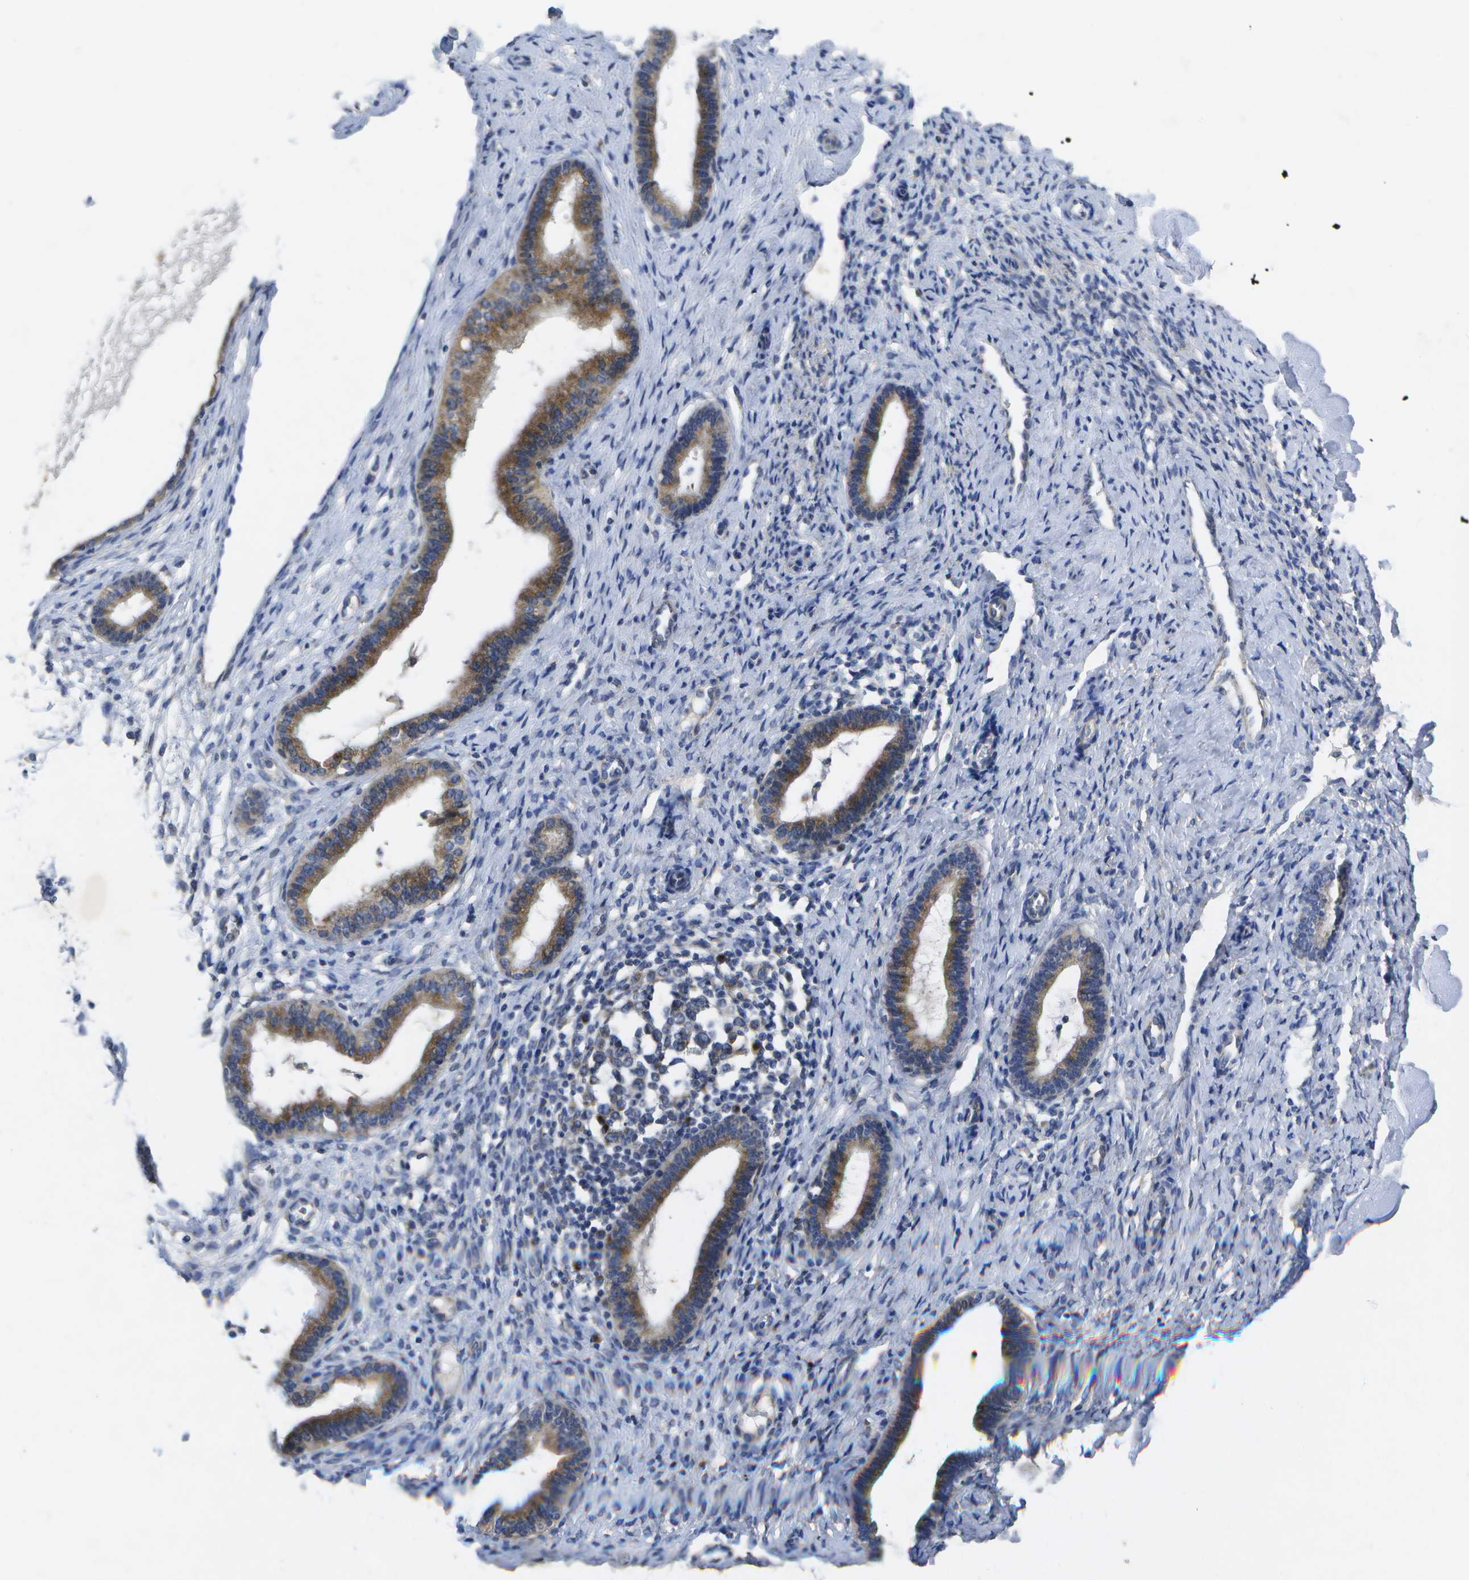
{"staining": {"intensity": "negative", "quantity": "none", "location": "none"}, "tissue": "endometrium", "cell_type": "Cells in endometrial stroma", "image_type": "normal", "snomed": [{"axis": "morphology", "description": "Normal tissue, NOS"}, {"axis": "topography", "description": "Endometrium"}], "caption": "Immunohistochemistry of normal human endometrium shows no staining in cells in endometrial stroma. Nuclei are stained in blue.", "gene": "KDELR1", "patient": {"sex": "female", "age": 61}}